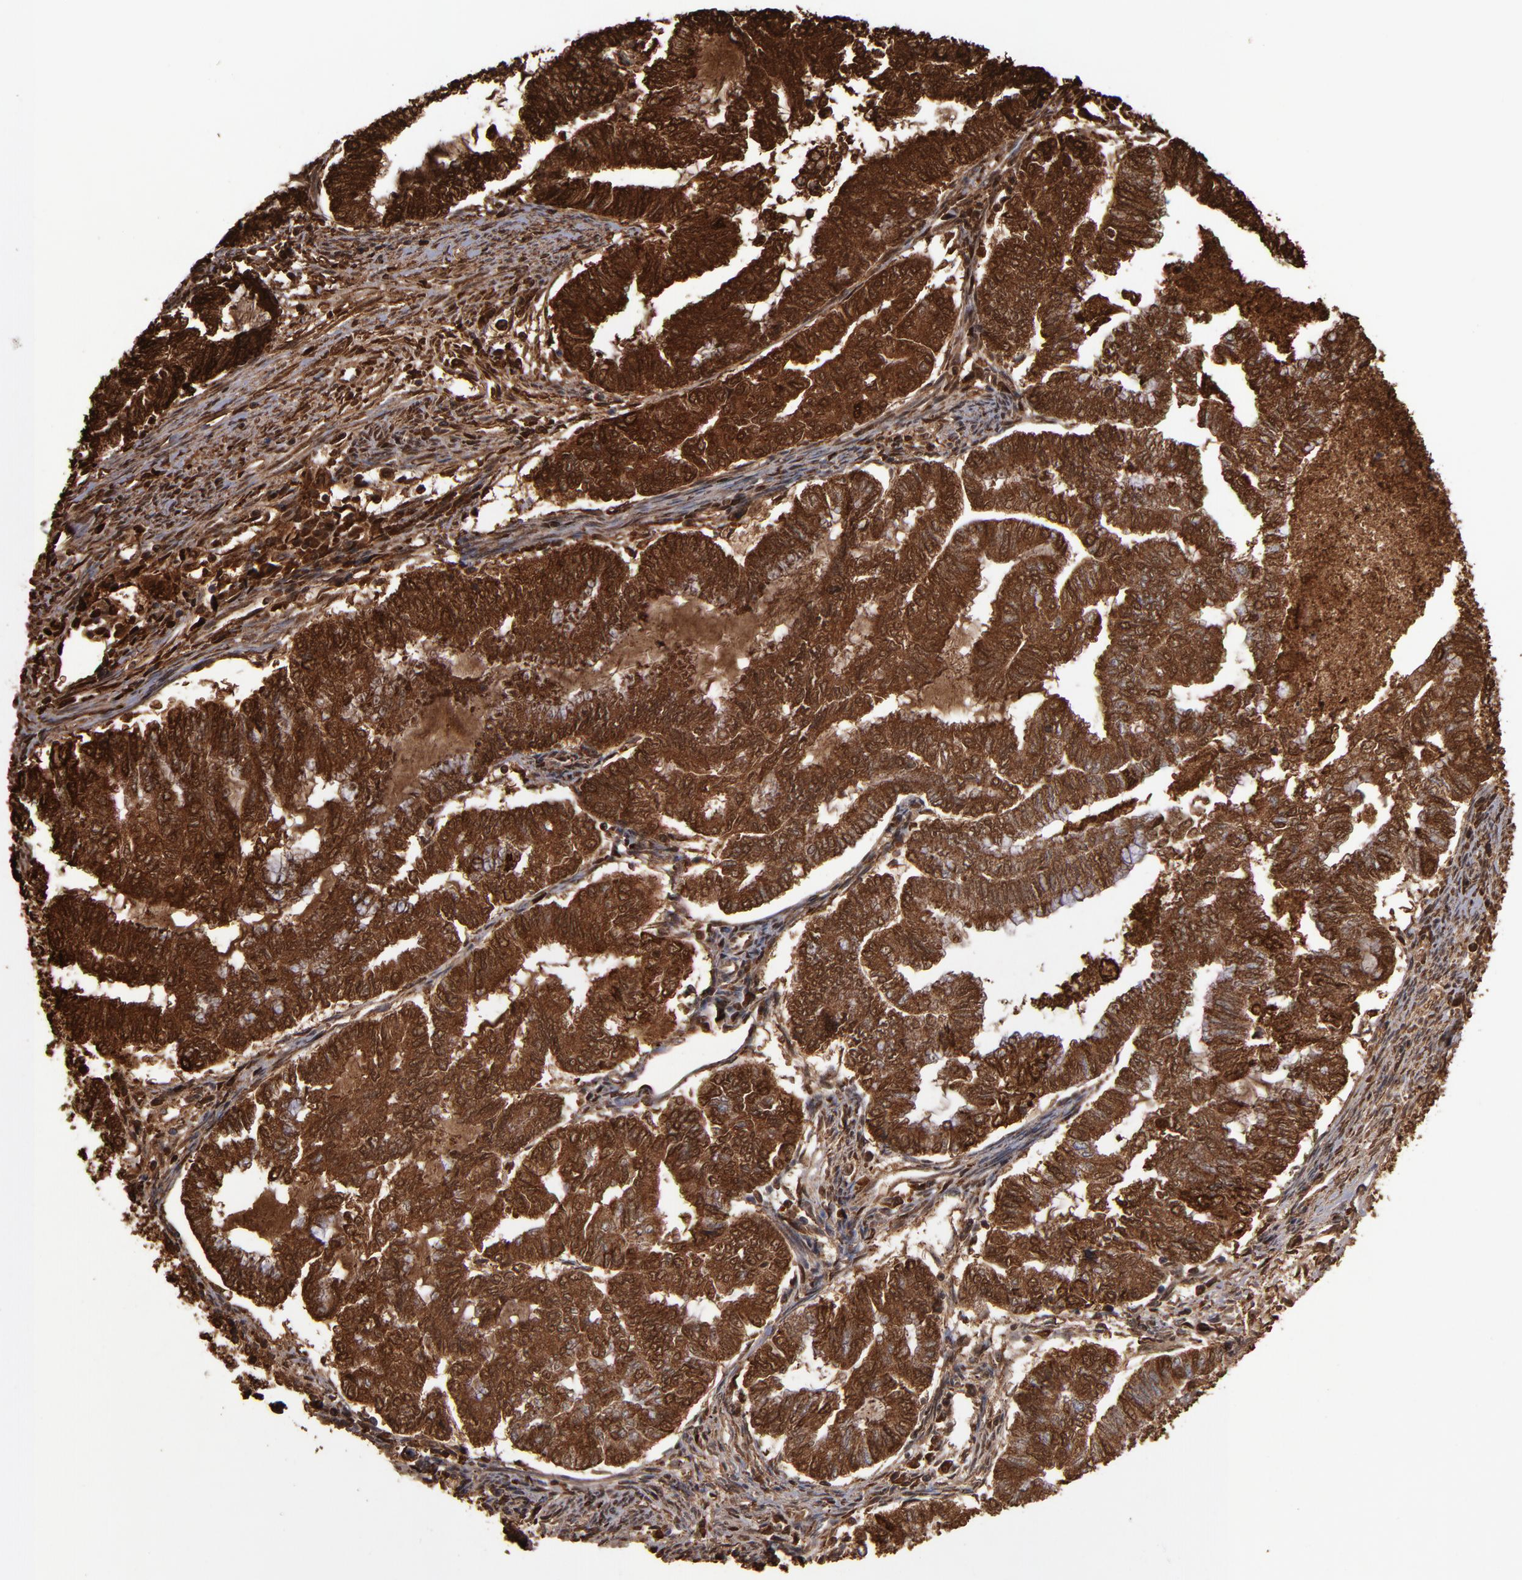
{"staining": {"intensity": "strong", "quantity": ">75%", "location": "cytoplasmic/membranous"}, "tissue": "endometrial cancer", "cell_type": "Tumor cells", "image_type": "cancer", "snomed": [{"axis": "morphology", "description": "Adenocarcinoma, NOS"}, {"axis": "topography", "description": "Endometrium"}], "caption": "Protein expression by immunohistochemistry shows strong cytoplasmic/membranous staining in approximately >75% of tumor cells in endometrial cancer (adenocarcinoma). Immunohistochemistry stains the protein in brown and the nuclei are stained blue.", "gene": "SOD2", "patient": {"sex": "female", "age": 79}}